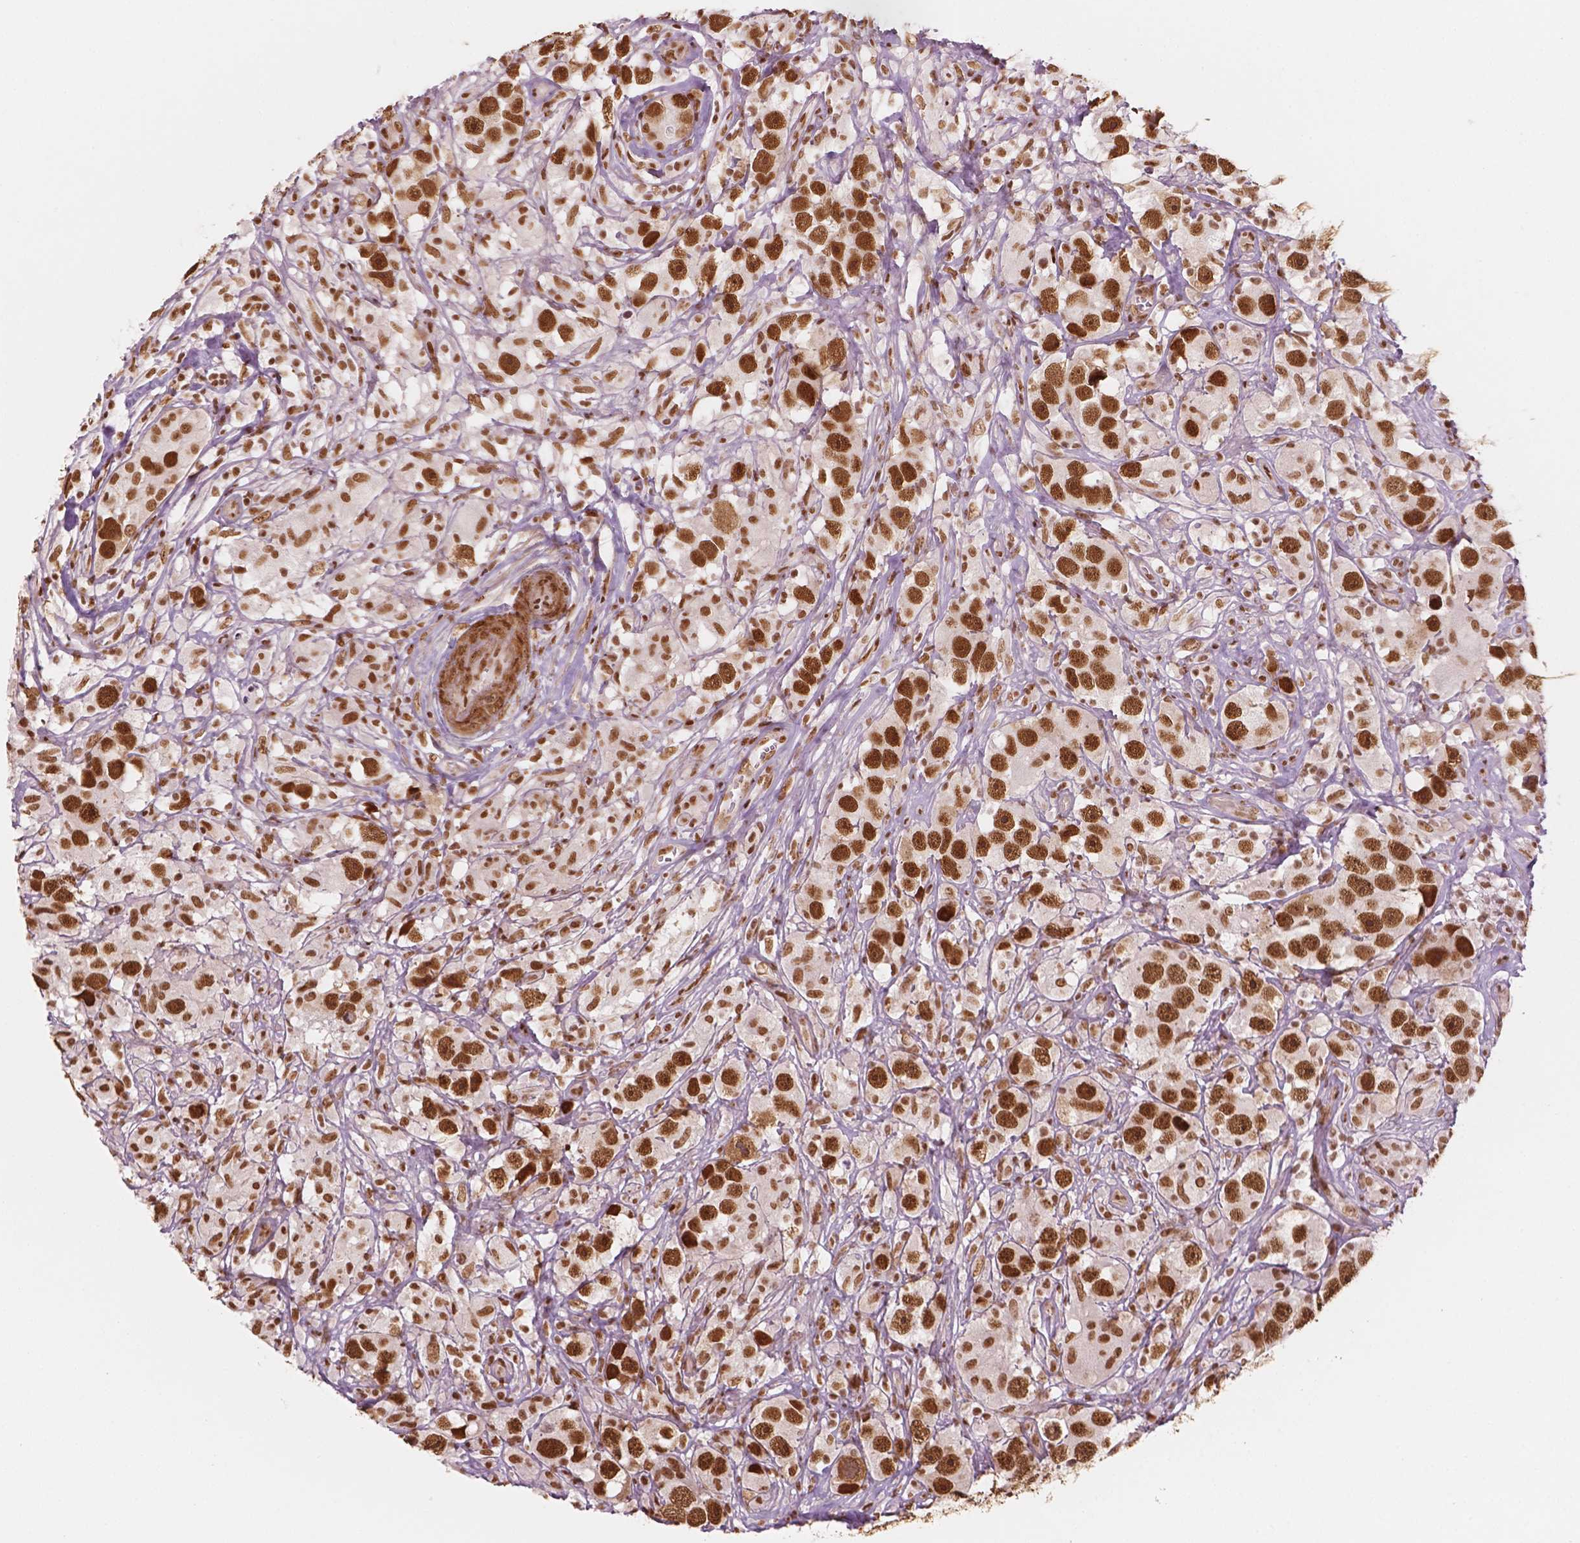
{"staining": {"intensity": "moderate", "quantity": ">75%", "location": "nuclear"}, "tissue": "testis cancer", "cell_type": "Tumor cells", "image_type": "cancer", "snomed": [{"axis": "morphology", "description": "Seminoma, NOS"}, {"axis": "topography", "description": "Testis"}], "caption": "Testis cancer stained with IHC demonstrates moderate nuclear expression in approximately >75% of tumor cells.", "gene": "GTF3C5", "patient": {"sex": "male", "age": 49}}